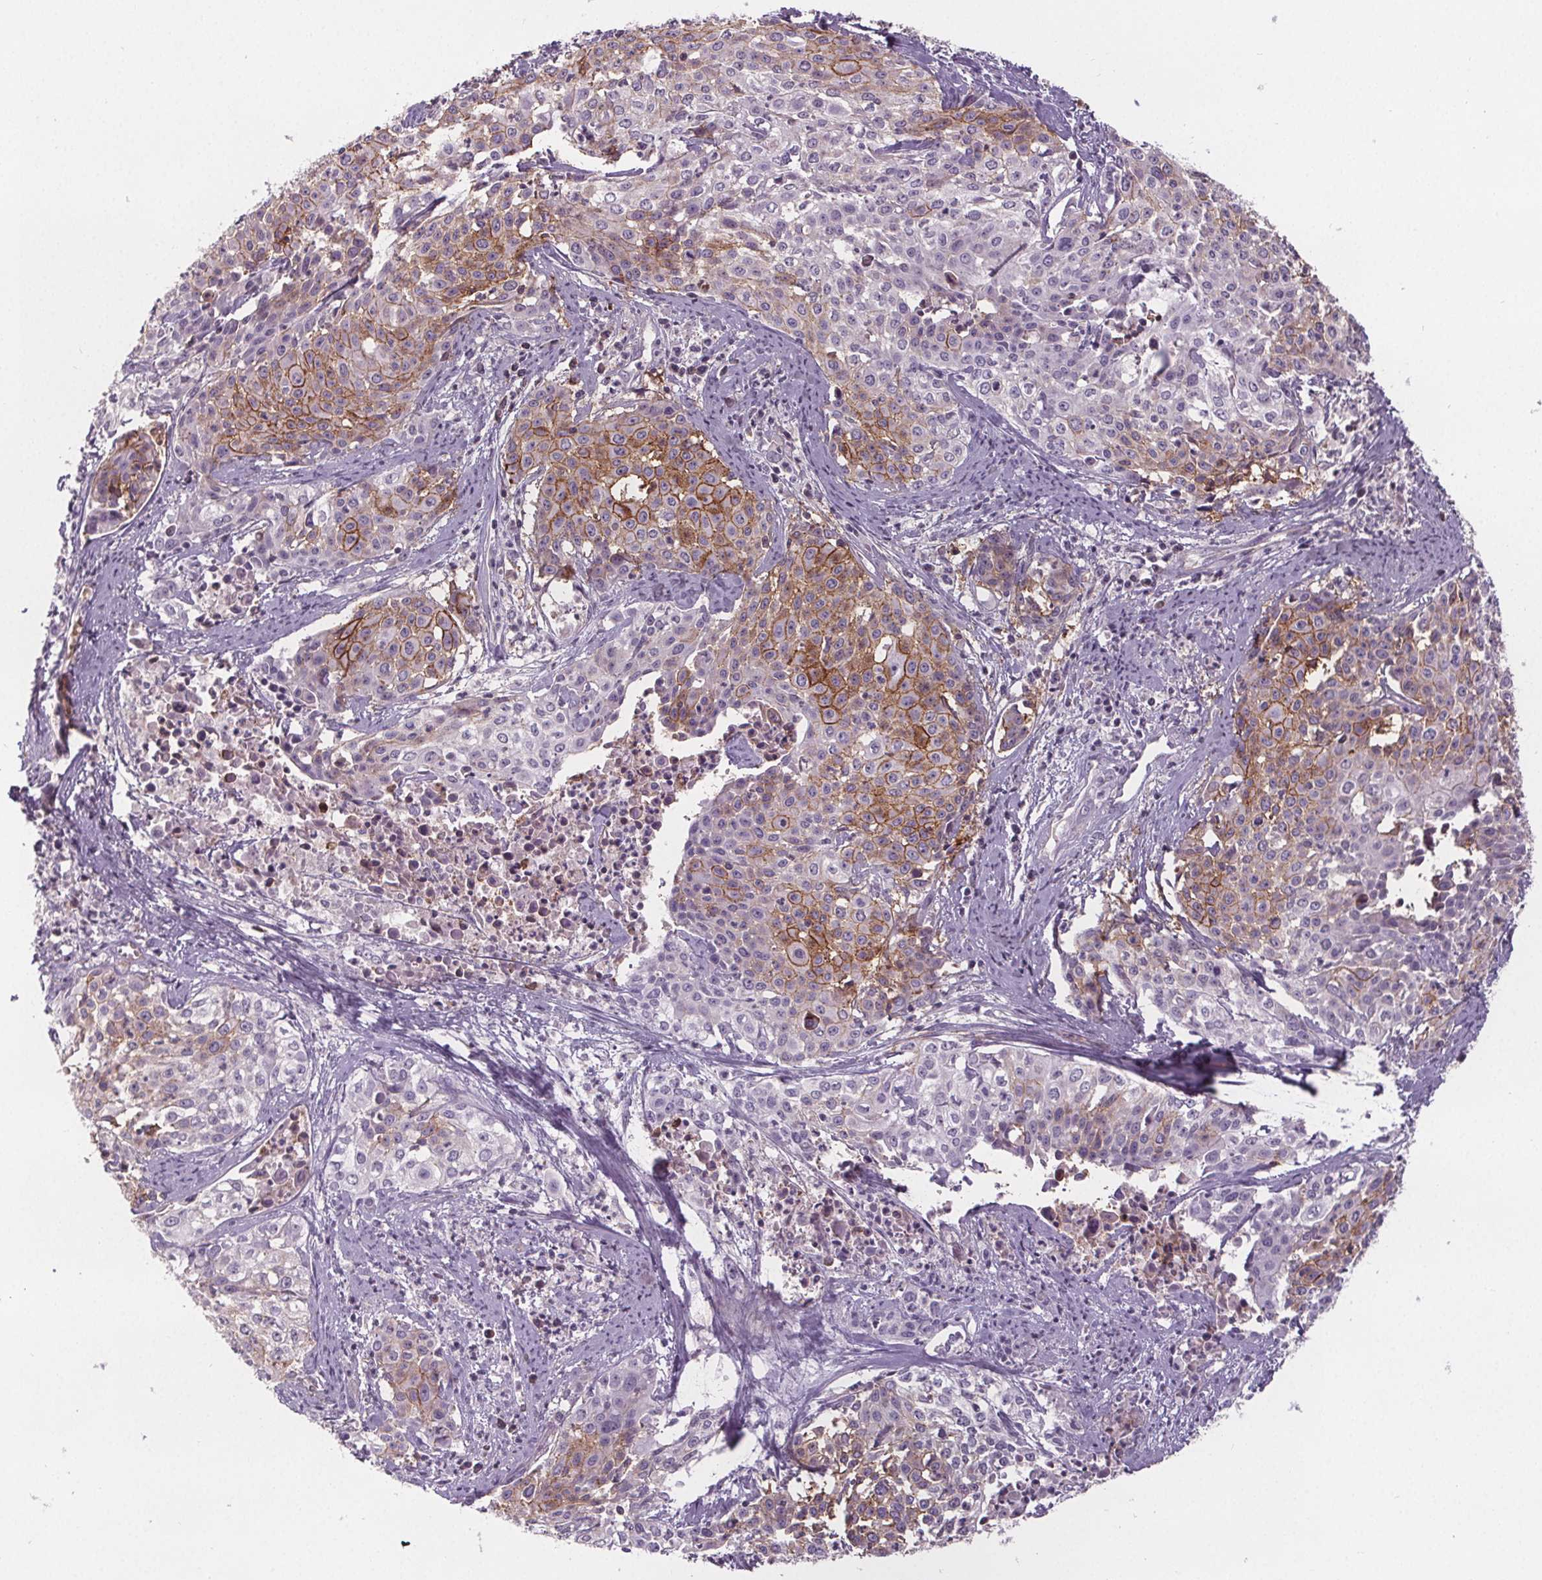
{"staining": {"intensity": "moderate", "quantity": "25%-75%", "location": "cytoplasmic/membranous"}, "tissue": "cervical cancer", "cell_type": "Tumor cells", "image_type": "cancer", "snomed": [{"axis": "morphology", "description": "Squamous cell carcinoma, NOS"}, {"axis": "topography", "description": "Cervix"}], "caption": "IHC micrograph of human squamous cell carcinoma (cervical) stained for a protein (brown), which shows medium levels of moderate cytoplasmic/membranous positivity in approximately 25%-75% of tumor cells.", "gene": "ATP1A1", "patient": {"sex": "female", "age": 39}}